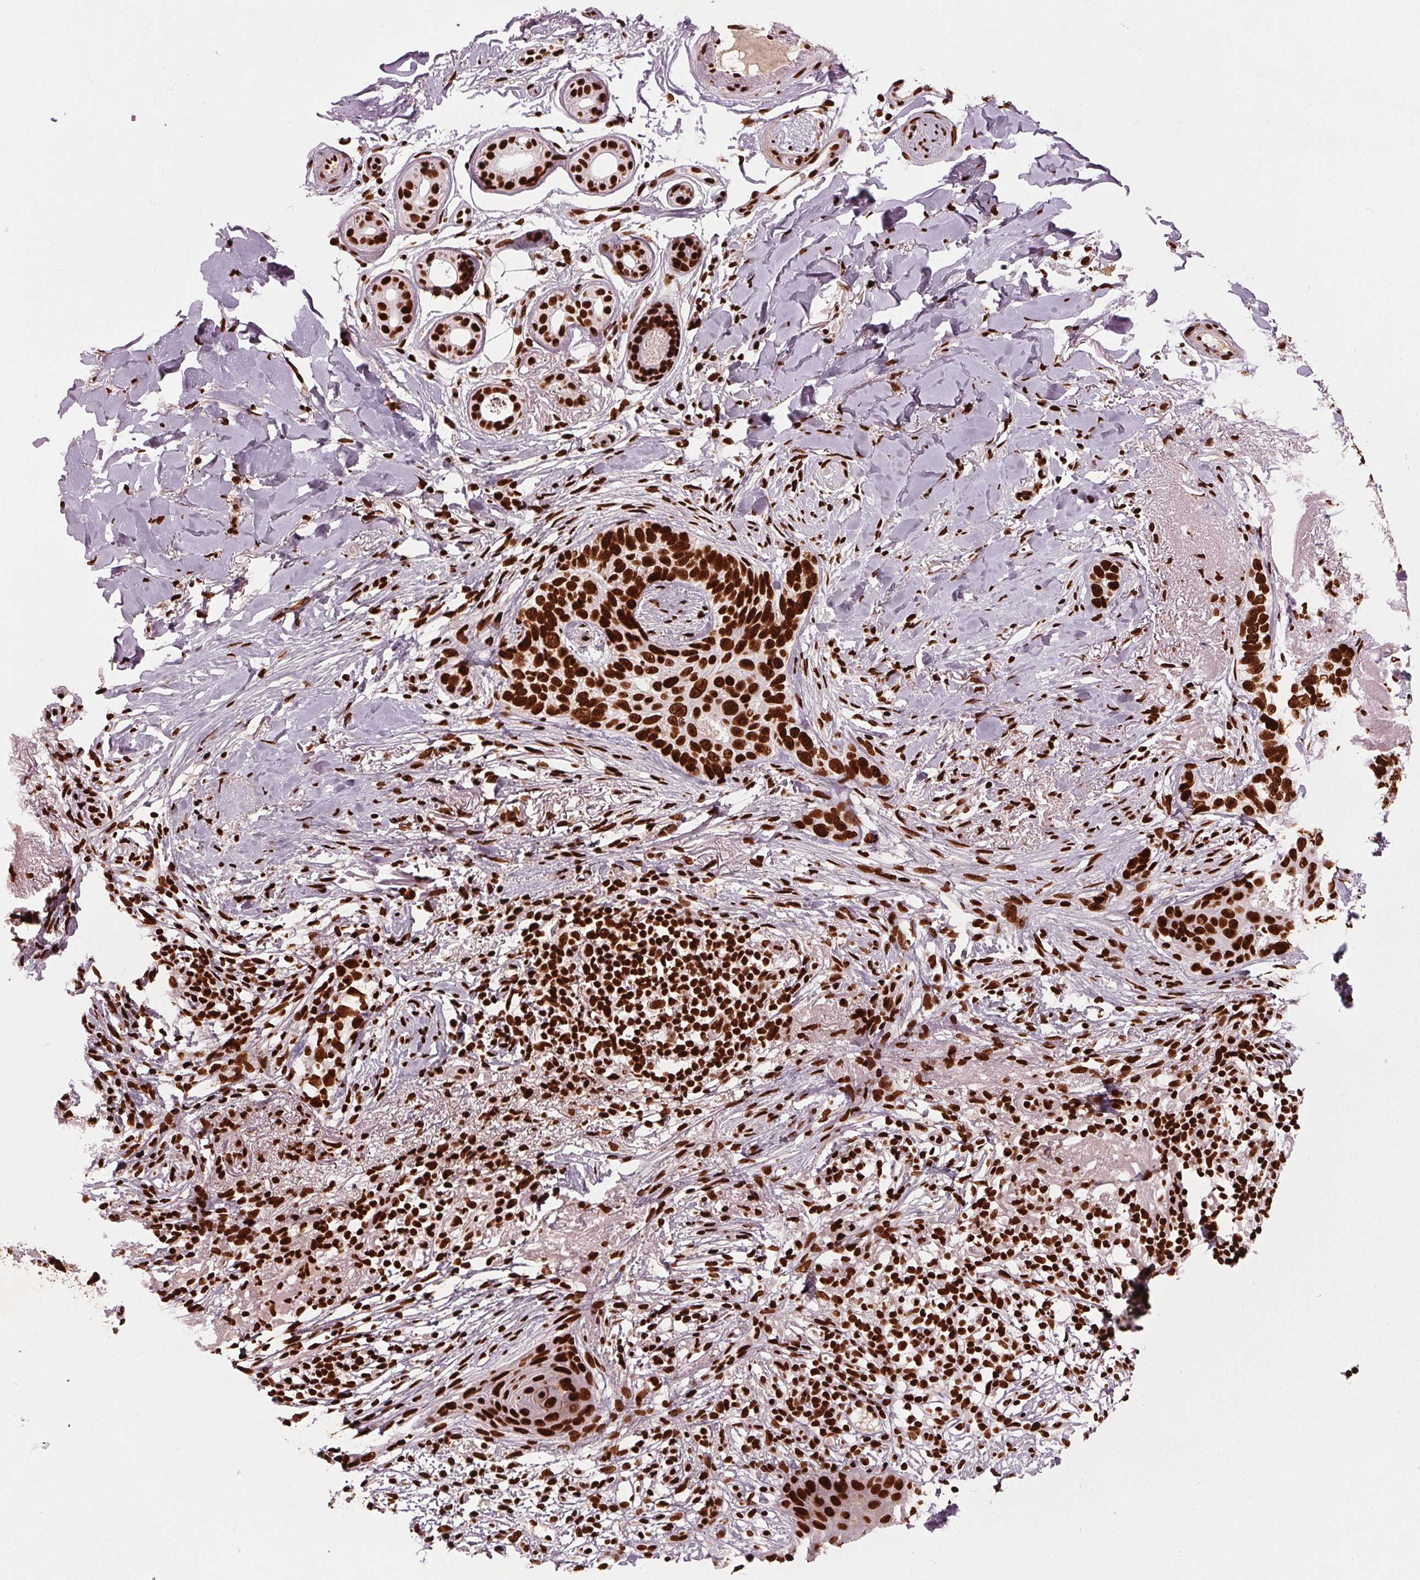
{"staining": {"intensity": "strong", "quantity": ">75%", "location": "nuclear"}, "tissue": "skin cancer", "cell_type": "Tumor cells", "image_type": "cancer", "snomed": [{"axis": "morphology", "description": "Normal tissue, NOS"}, {"axis": "morphology", "description": "Basal cell carcinoma"}, {"axis": "topography", "description": "Skin"}], "caption": "There is high levels of strong nuclear staining in tumor cells of skin cancer (basal cell carcinoma), as demonstrated by immunohistochemical staining (brown color).", "gene": "BRD4", "patient": {"sex": "male", "age": 84}}